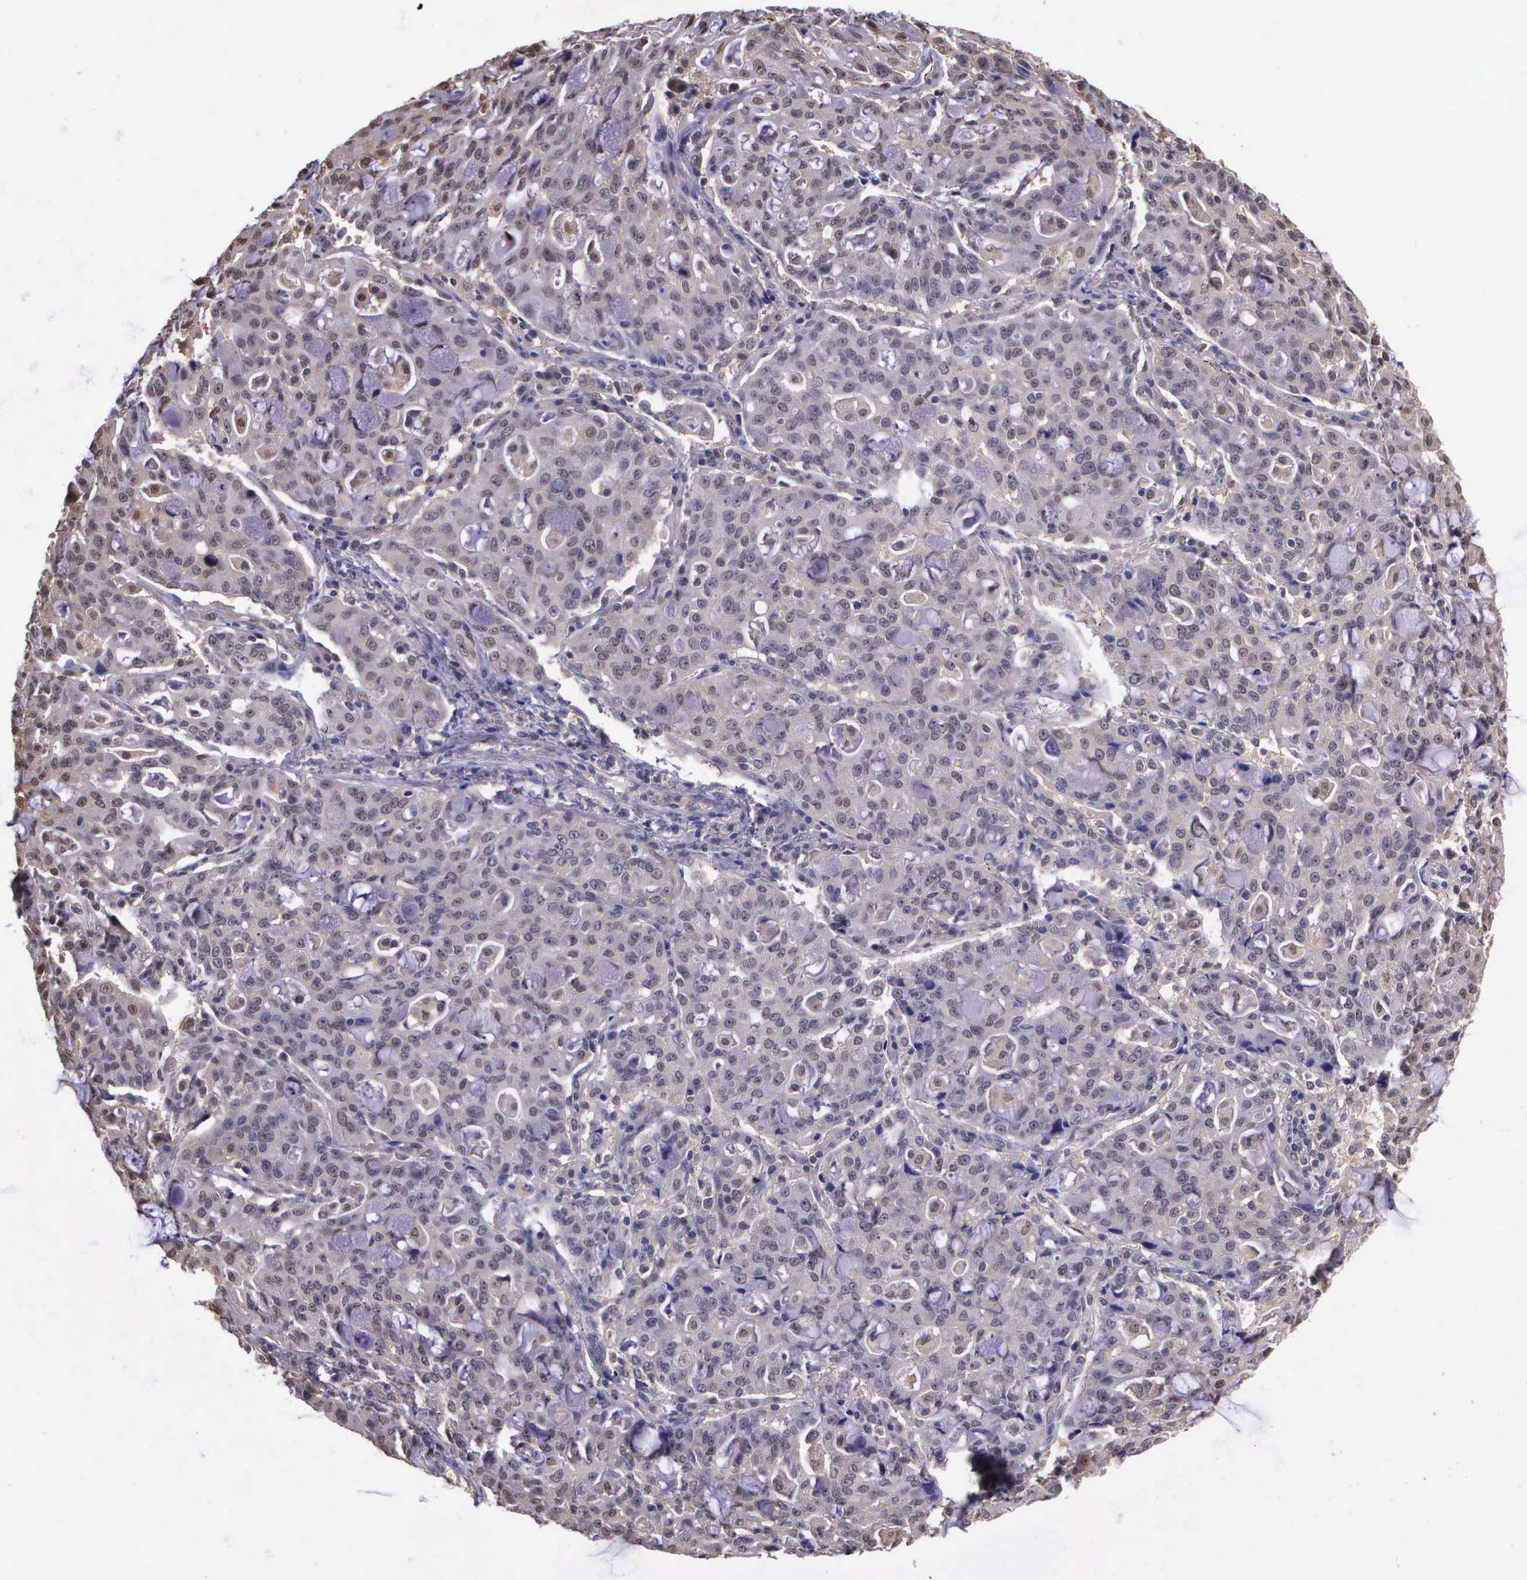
{"staining": {"intensity": "weak", "quantity": "25%-75%", "location": "cytoplasmic/membranous"}, "tissue": "lung cancer", "cell_type": "Tumor cells", "image_type": "cancer", "snomed": [{"axis": "morphology", "description": "Adenocarcinoma, NOS"}, {"axis": "topography", "description": "Lung"}], "caption": "A brown stain highlights weak cytoplasmic/membranous positivity of a protein in human lung cancer (adenocarcinoma) tumor cells. Using DAB (brown) and hematoxylin (blue) stains, captured at high magnification using brightfield microscopy.", "gene": "PSMC1", "patient": {"sex": "female", "age": 44}}